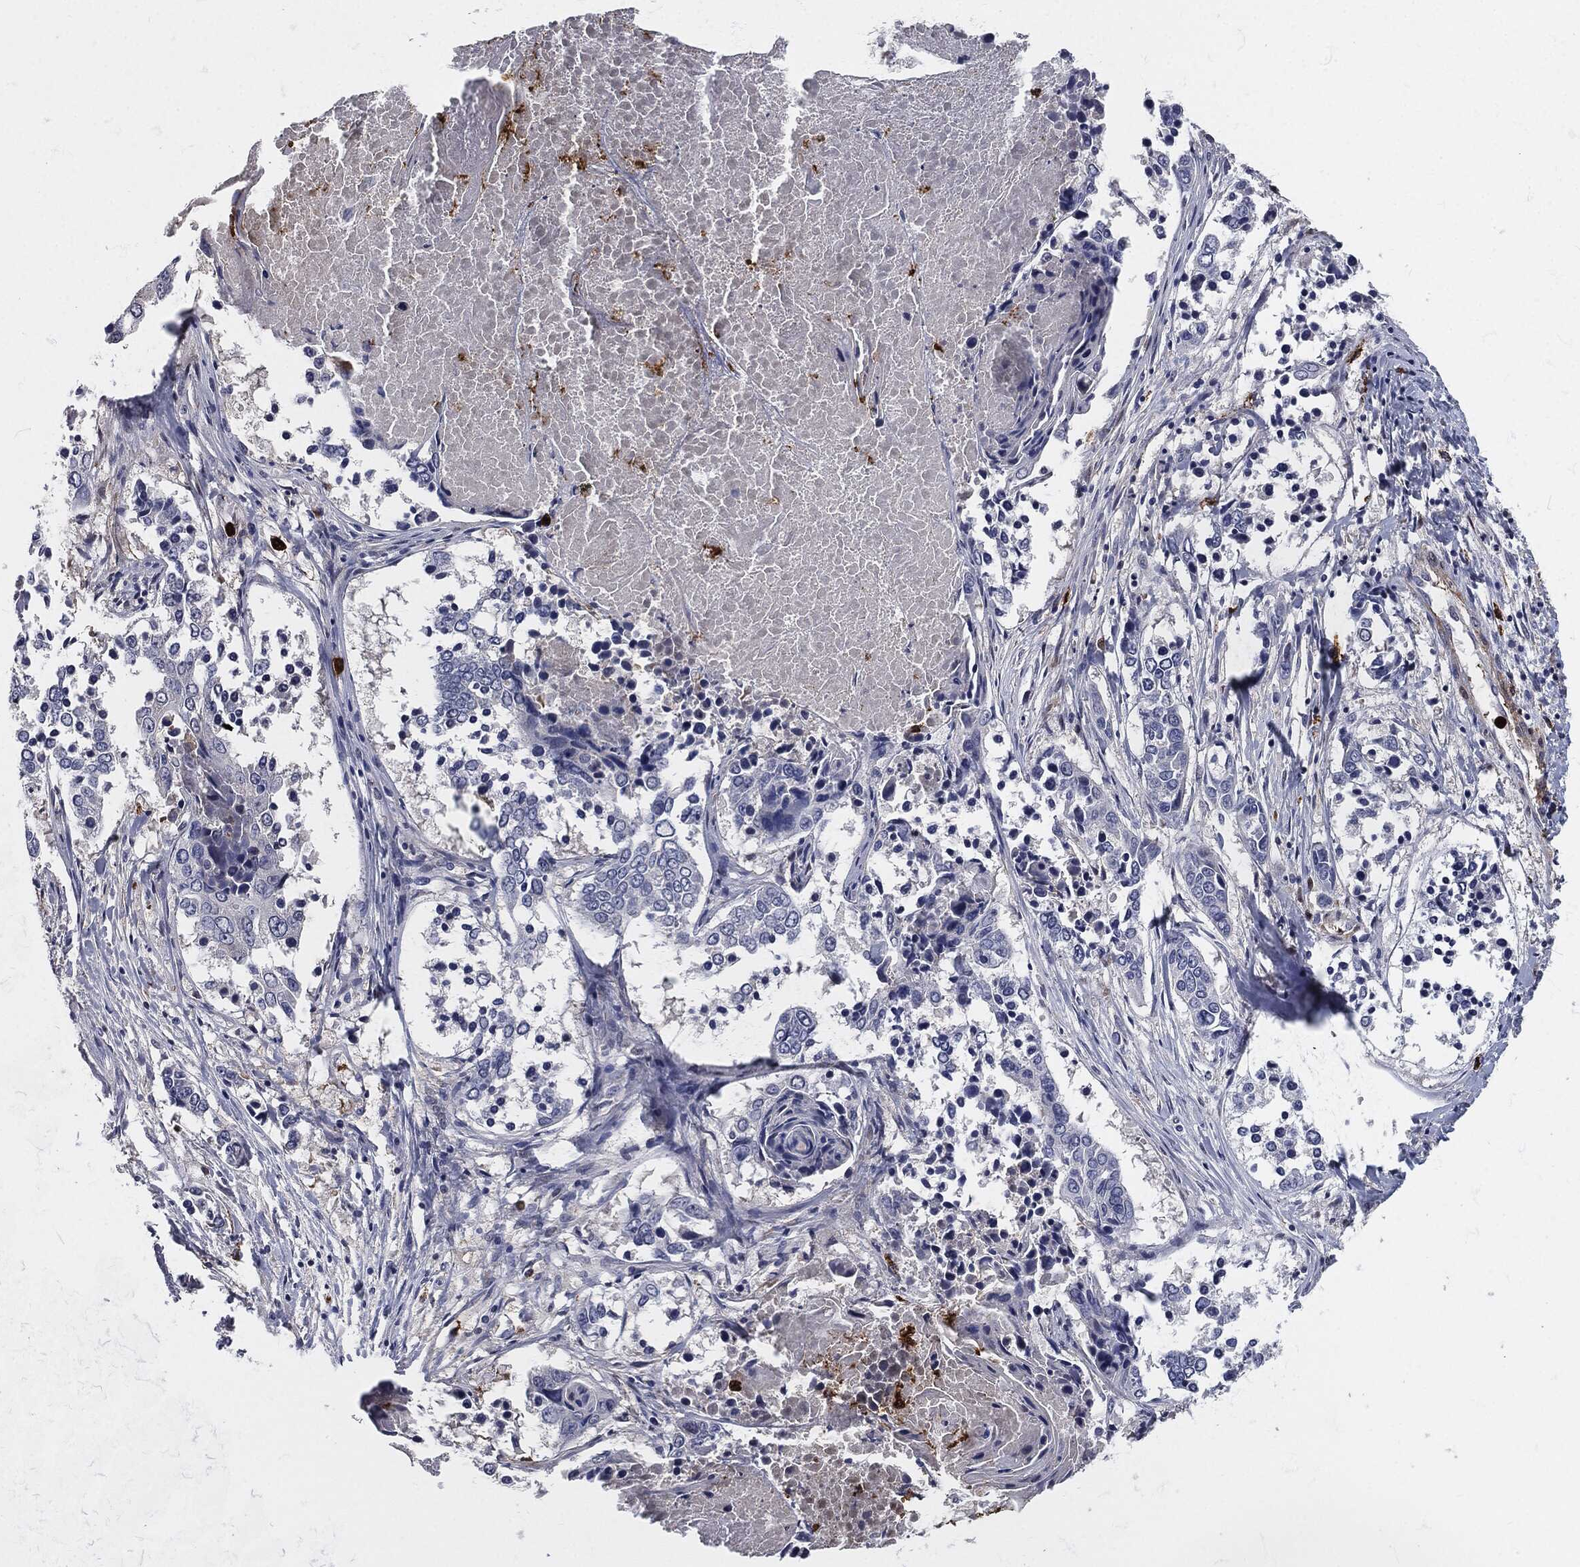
{"staining": {"intensity": "negative", "quantity": "none", "location": "none"}, "tissue": "lung cancer", "cell_type": "Tumor cells", "image_type": "cancer", "snomed": [{"axis": "morphology", "description": "Squamous cell carcinoma, NOS"}, {"axis": "topography", "description": "Lung"}], "caption": "Human squamous cell carcinoma (lung) stained for a protein using IHC demonstrates no staining in tumor cells.", "gene": "MPO", "patient": {"sex": "male", "age": 82}}